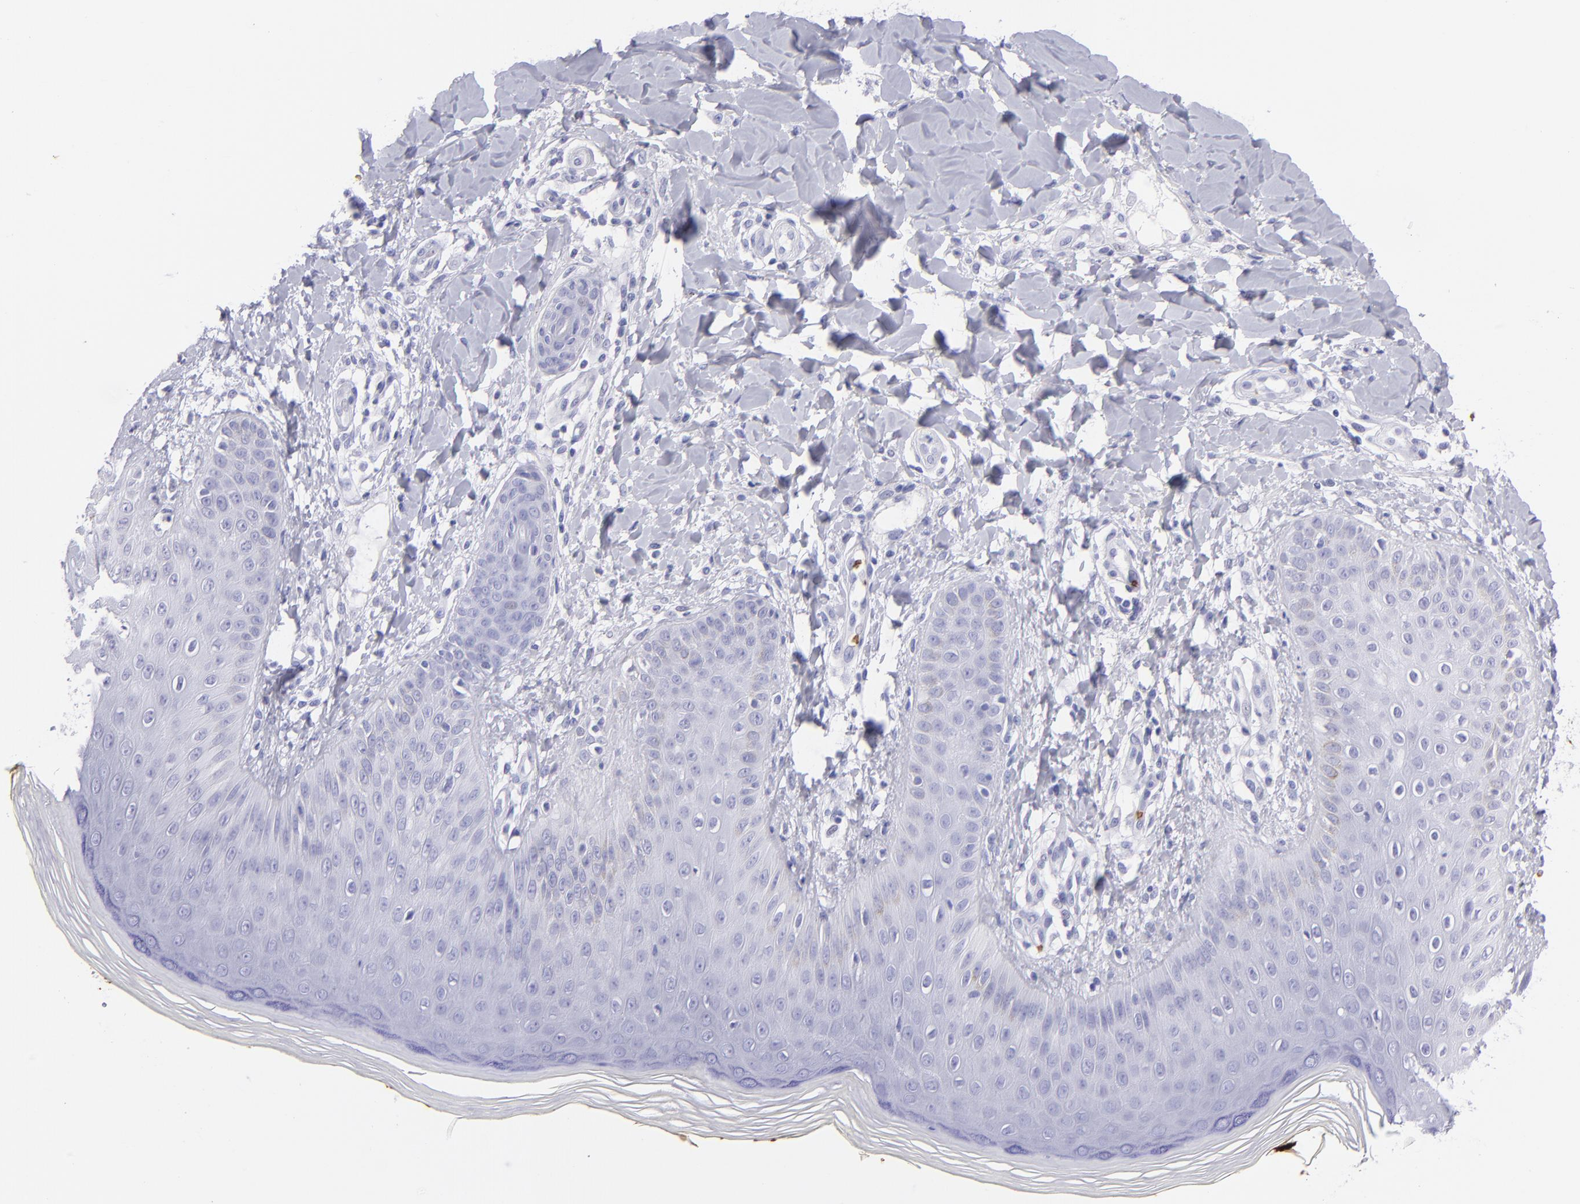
{"staining": {"intensity": "negative", "quantity": "none", "location": "none"}, "tissue": "skin", "cell_type": "Epidermal cells", "image_type": "normal", "snomed": [{"axis": "morphology", "description": "Normal tissue, NOS"}, {"axis": "morphology", "description": "Inflammation, NOS"}, {"axis": "topography", "description": "Soft tissue"}, {"axis": "topography", "description": "Anal"}], "caption": "Skin stained for a protein using immunohistochemistry (IHC) displays no staining epidermal cells.", "gene": "GYPA", "patient": {"sex": "female", "age": 15}}